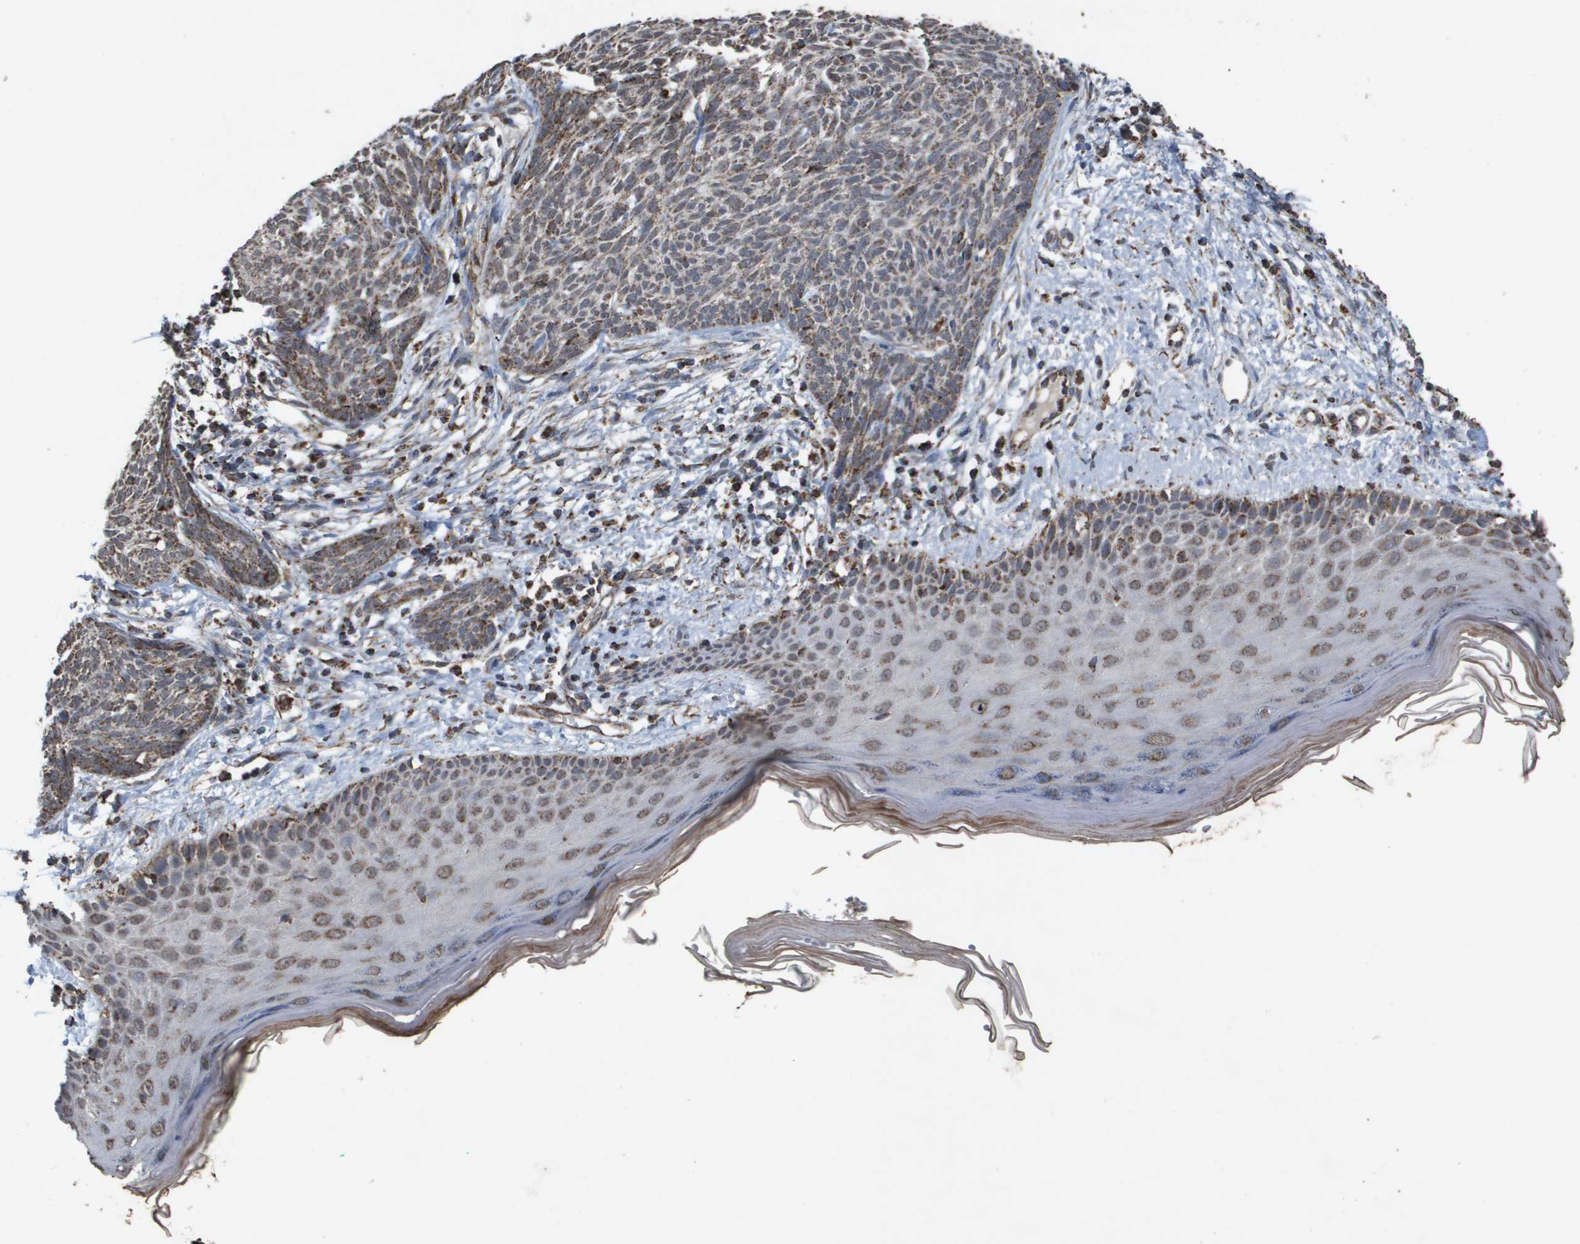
{"staining": {"intensity": "weak", "quantity": ">75%", "location": "cytoplasmic/membranous"}, "tissue": "skin cancer", "cell_type": "Tumor cells", "image_type": "cancer", "snomed": [{"axis": "morphology", "description": "Basal cell carcinoma"}, {"axis": "topography", "description": "Skin"}], "caption": "A histopathology image of human skin cancer (basal cell carcinoma) stained for a protein reveals weak cytoplasmic/membranous brown staining in tumor cells. Immunohistochemistry stains the protein in brown and the nuclei are stained blue.", "gene": "HSPE1", "patient": {"sex": "female", "age": 59}}